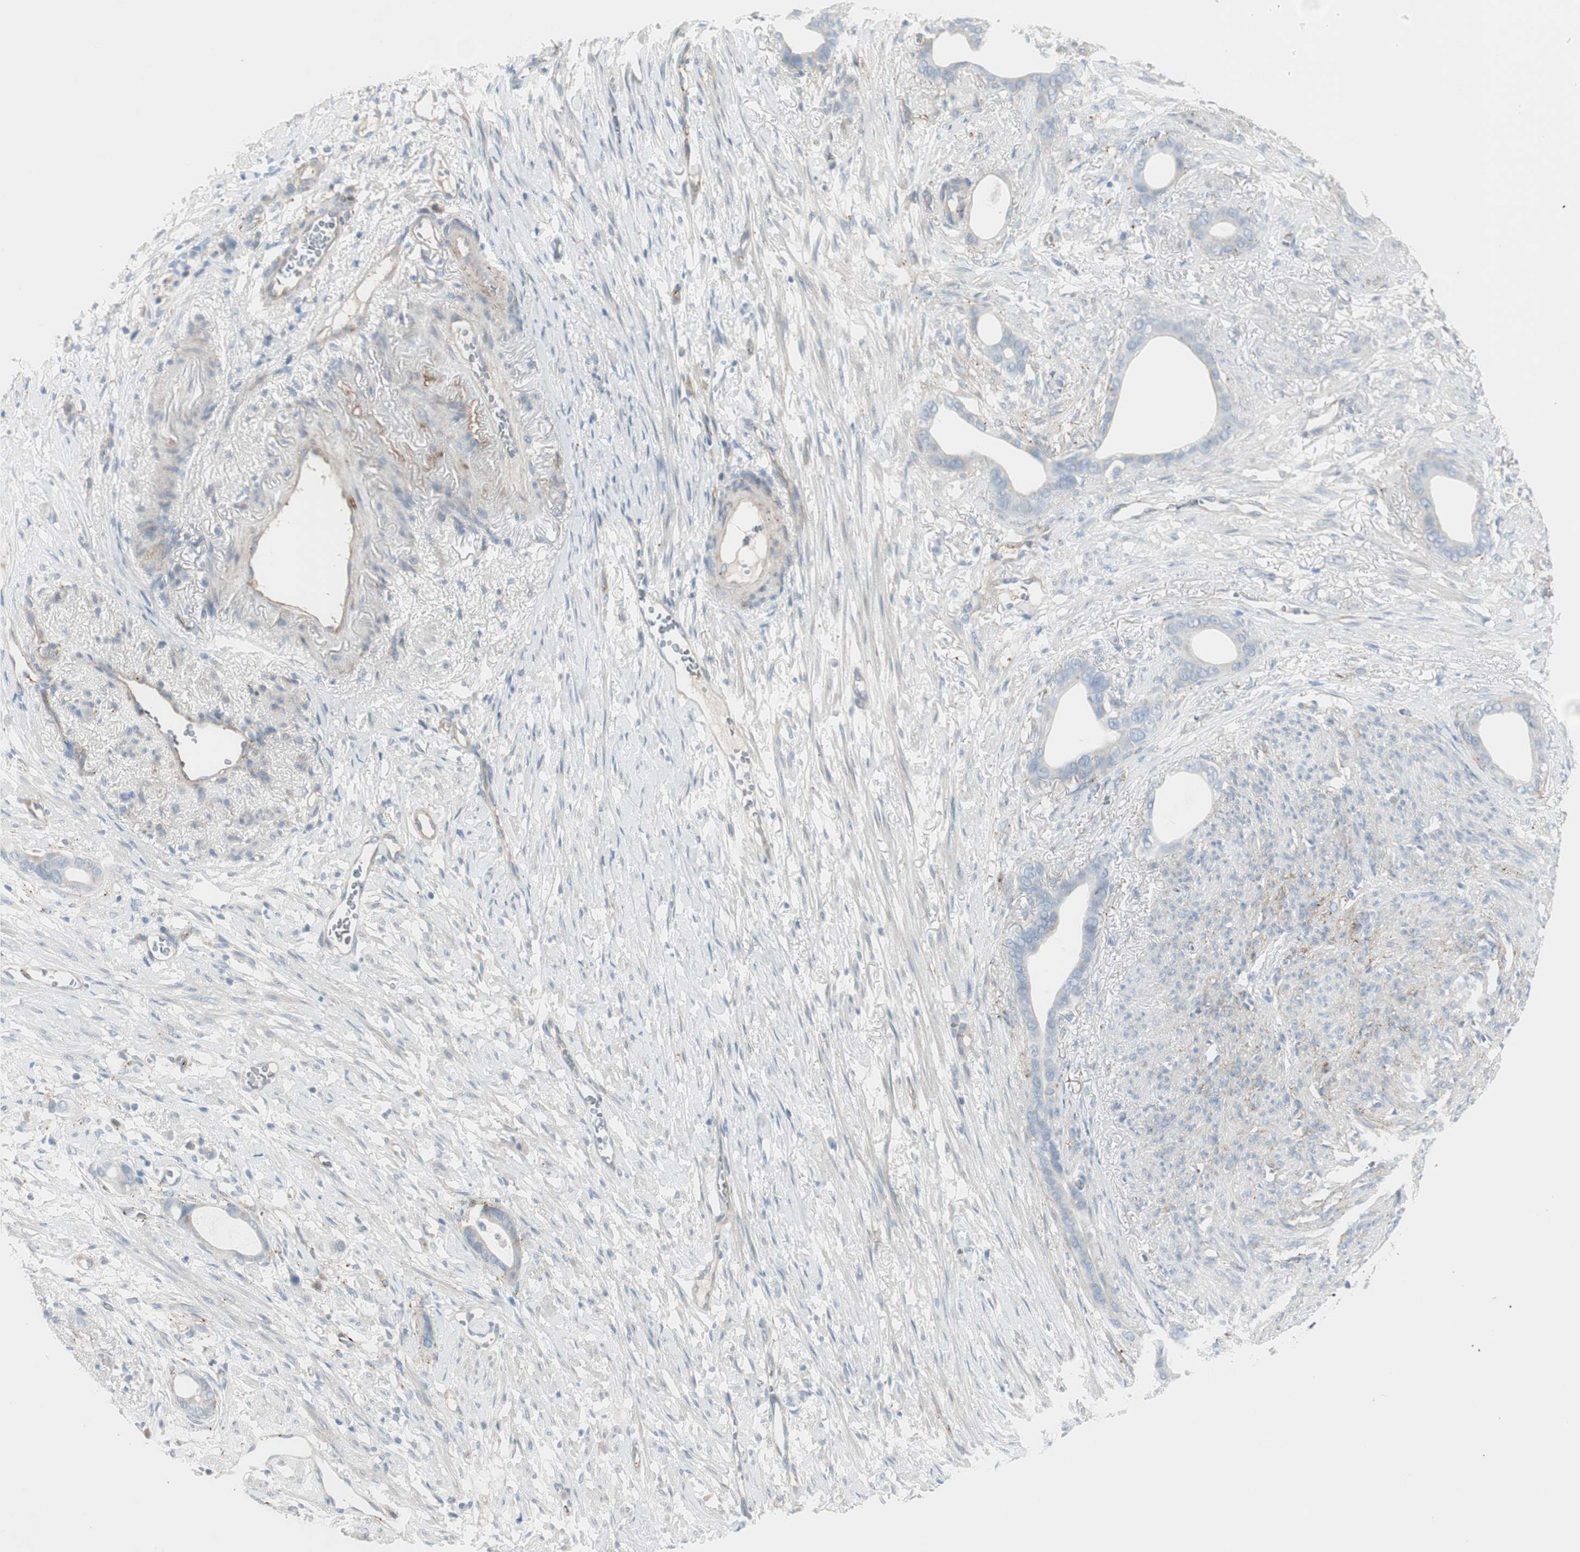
{"staining": {"intensity": "negative", "quantity": "none", "location": "none"}, "tissue": "stomach cancer", "cell_type": "Tumor cells", "image_type": "cancer", "snomed": [{"axis": "morphology", "description": "Adenocarcinoma, NOS"}, {"axis": "topography", "description": "Stomach"}], "caption": "Adenocarcinoma (stomach) stained for a protein using IHC shows no staining tumor cells.", "gene": "CACNA2D1", "patient": {"sex": "female", "age": 75}}